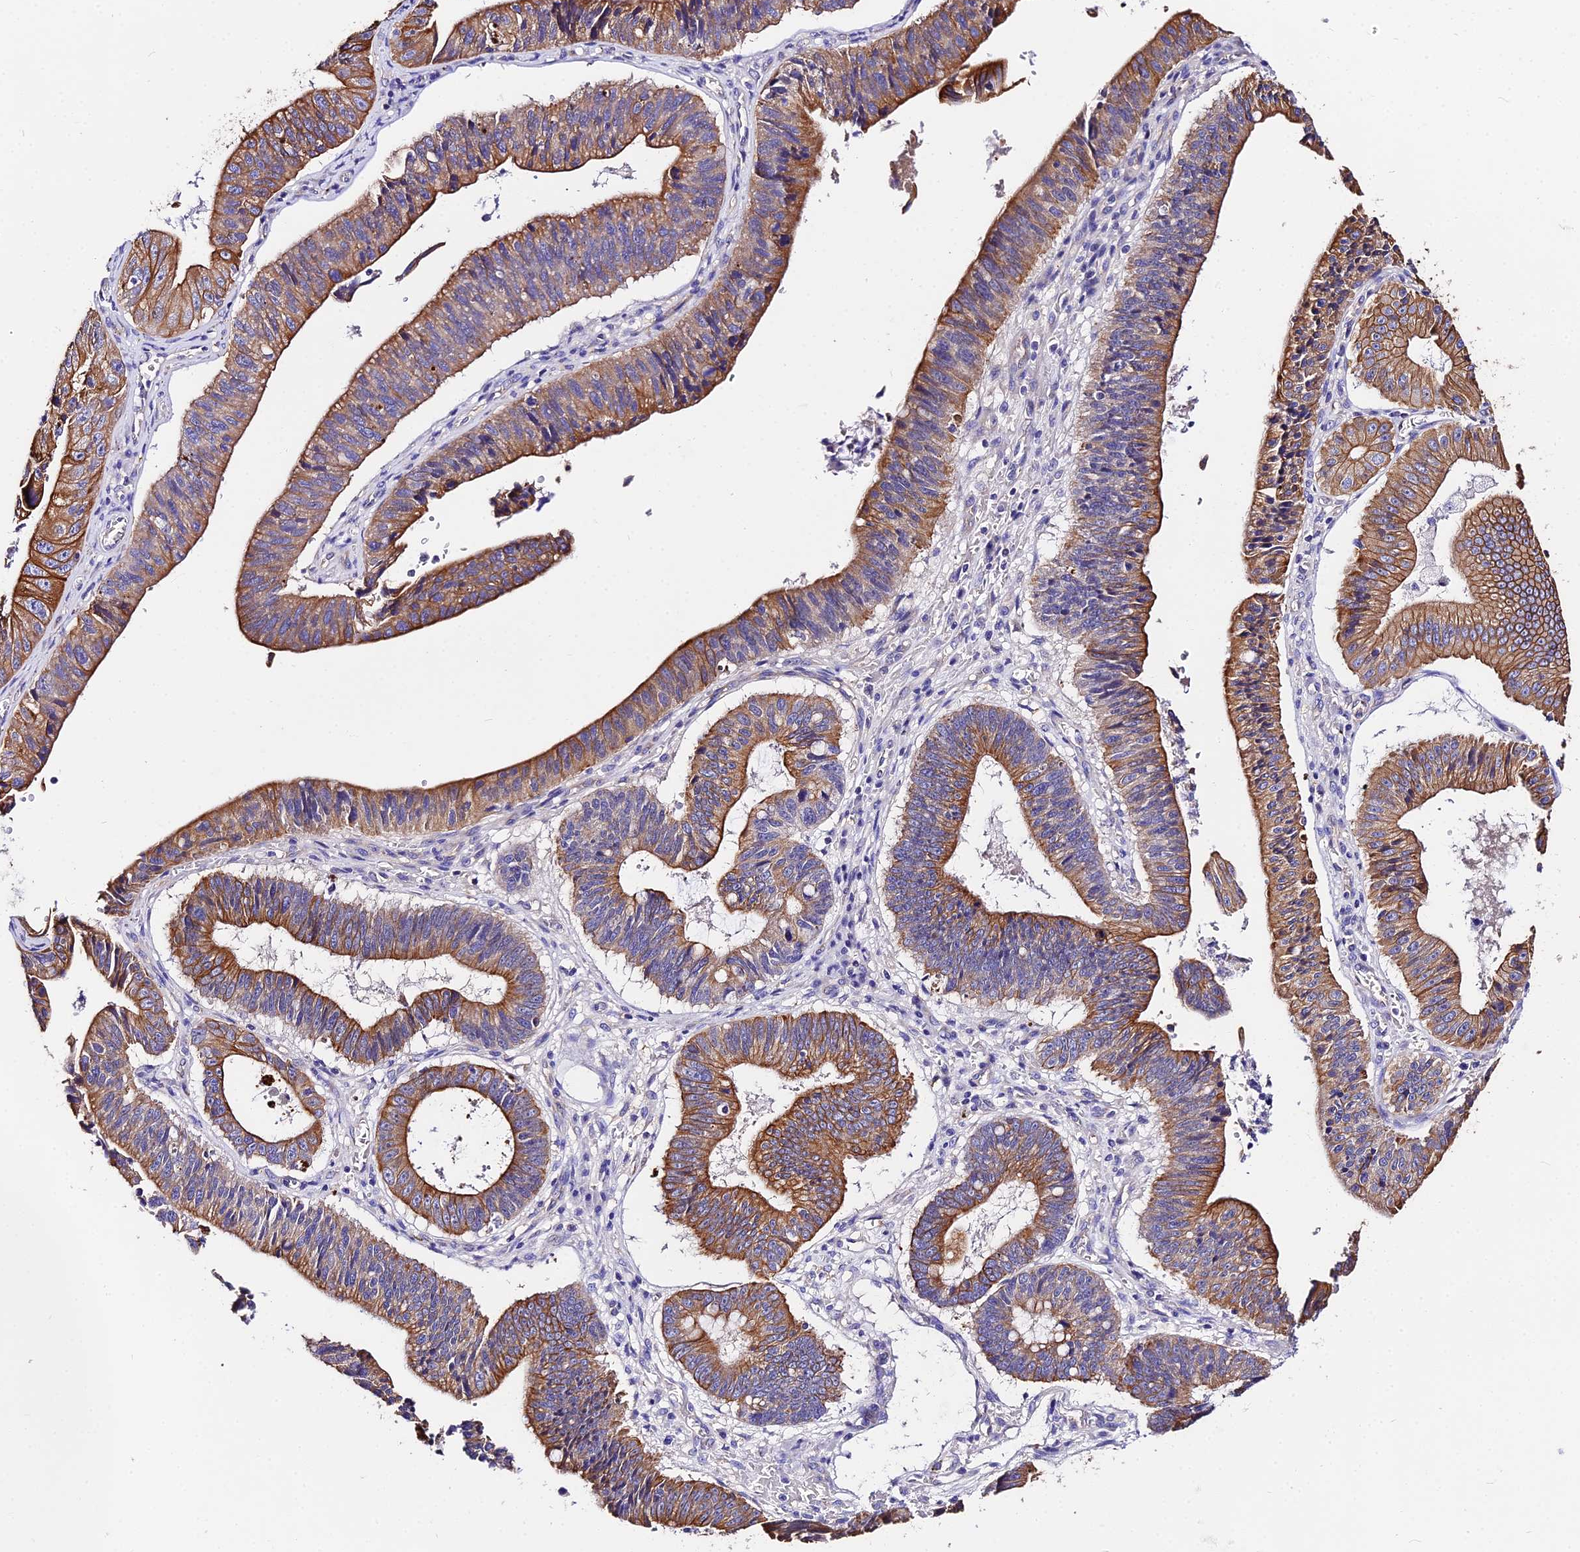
{"staining": {"intensity": "strong", "quantity": ">75%", "location": "cytoplasmic/membranous"}, "tissue": "stomach cancer", "cell_type": "Tumor cells", "image_type": "cancer", "snomed": [{"axis": "morphology", "description": "Adenocarcinoma, NOS"}, {"axis": "topography", "description": "Stomach"}], "caption": "Immunohistochemical staining of stomach cancer displays high levels of strong cytoplasmic/membranous staining in about >75% of tumor cells.", "gene": "DAW1", "patient": {"sex": "male", "age": 59}}